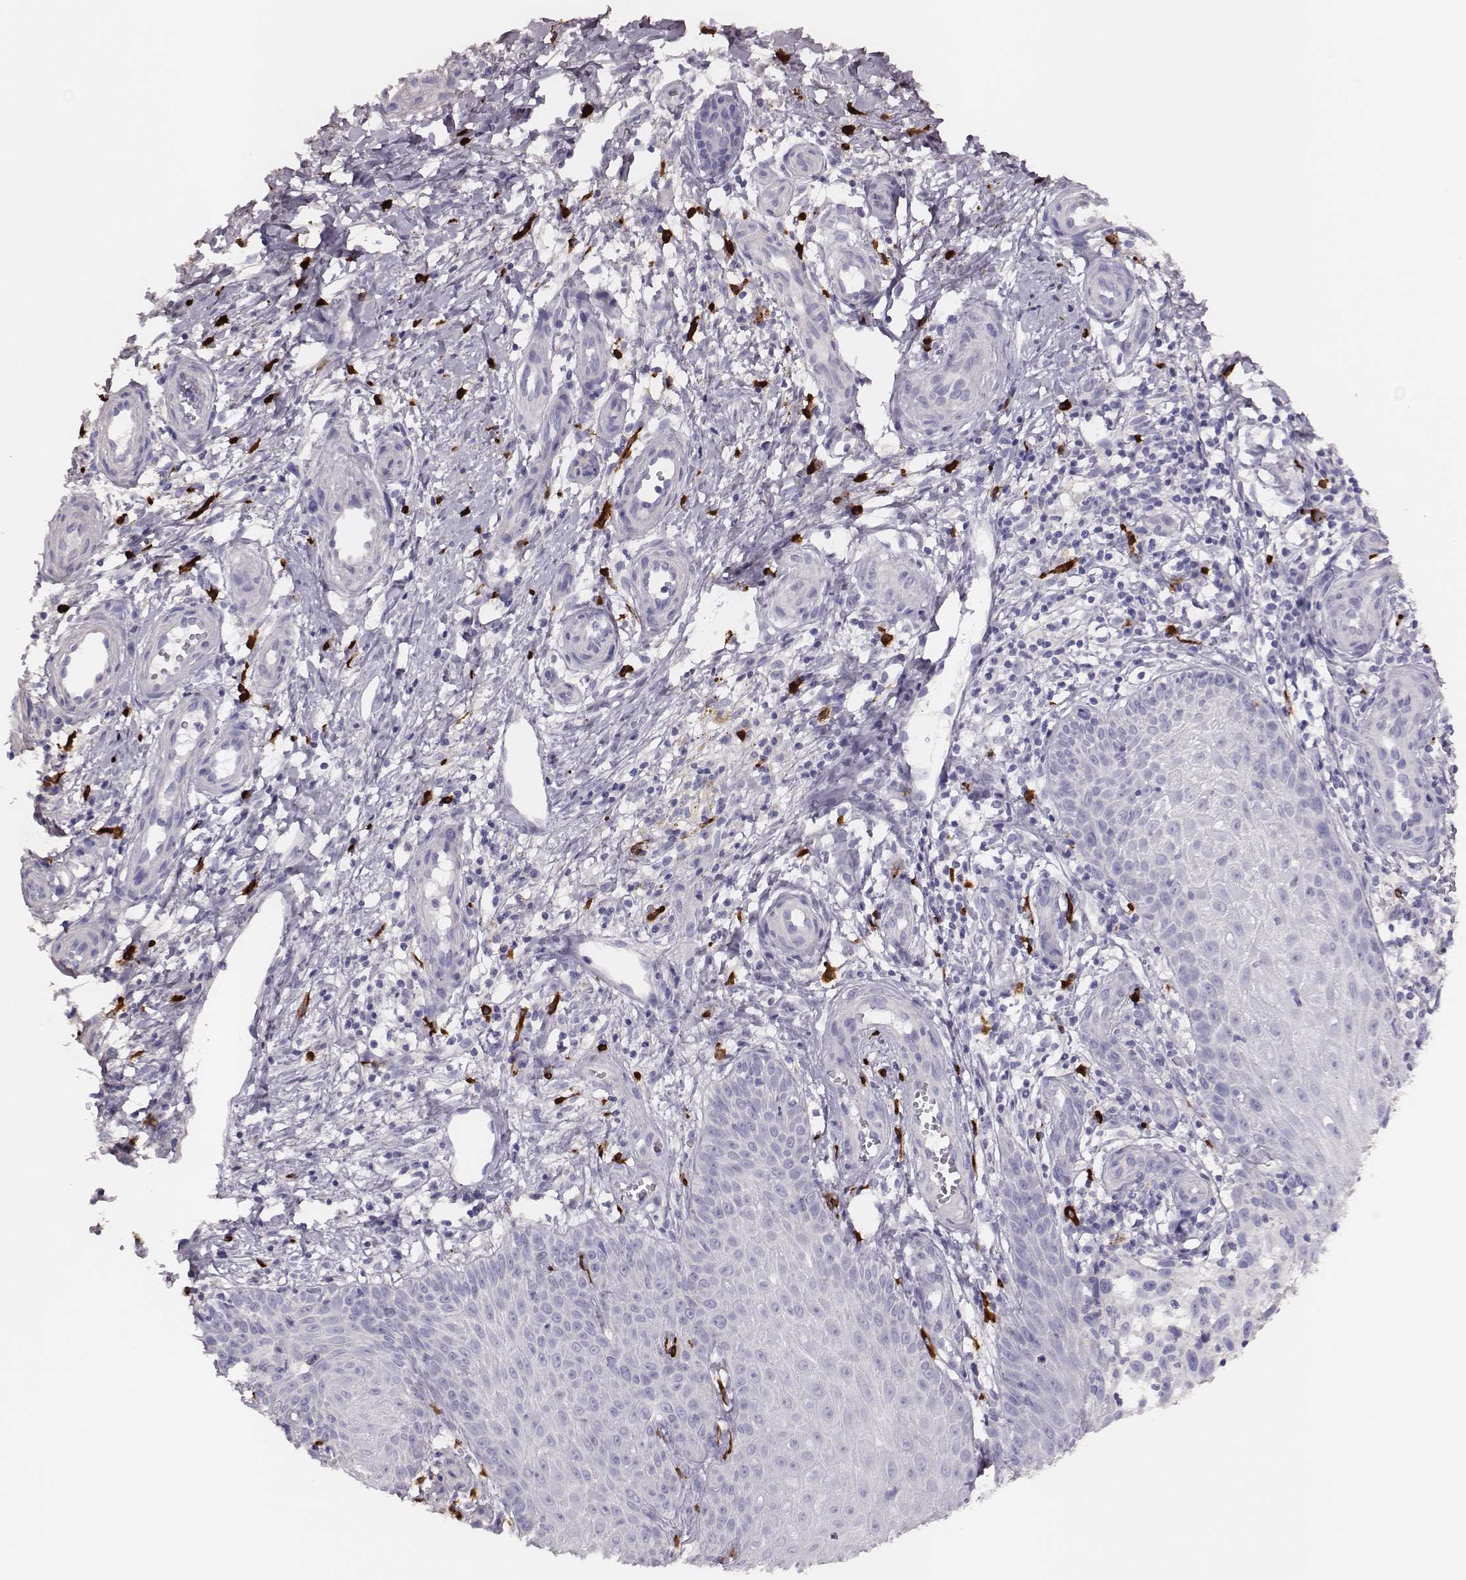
{"staining": {"intensity": "negative", "quantity": "none", "location": "none"}, "tissue": "melanoma", "cell_type": "Tumor cells", "image_type": "cancer", "snomed": [{"axis": "morphology", "description": "Malignant melanoma, NOS"}, {"axis": "topography", "description": "Skin"}], "caption": "This is an IHC image of malignant melanoma. There is no staining in tumor cells.", "gene": "P2RY10", "patient": {"sex": "female", "age": 53}}